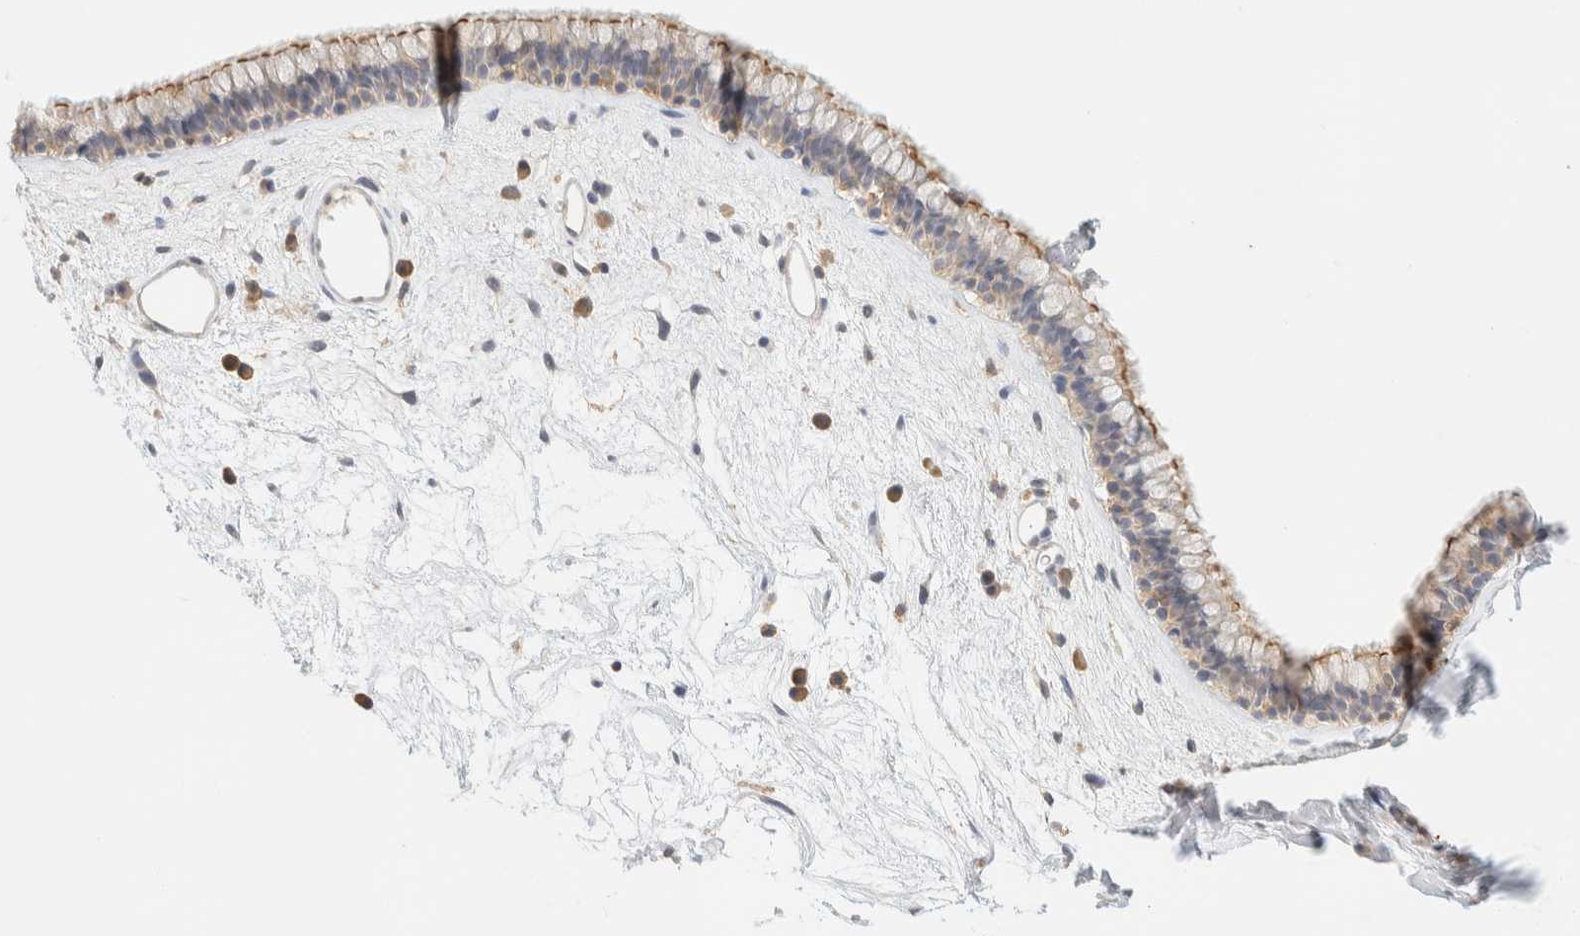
{"staining": {"intensity": "weak", "quantity": ">75%", "location": "cytoplasmic/membranous"}, "tissue": "nasopharynx", "cell_type": "Respiratory epithelial cells", "image_type": "normal", "snomed": [{"axis": "morphology", "description": "Normal tissue, NOS"}, {"axis": "morphology", "description": "Inflammation, NOS"}, {"axis": "topography", "description": "Nasopharynx"}], "caption": "The immunohistochemical stain shows weak cytoplasmic/membranous expression in respiratory epithelial cells of benign nasopharynx.", "gene": "TBC1D8B", "patient": {"sex": "male", "age": 48}}